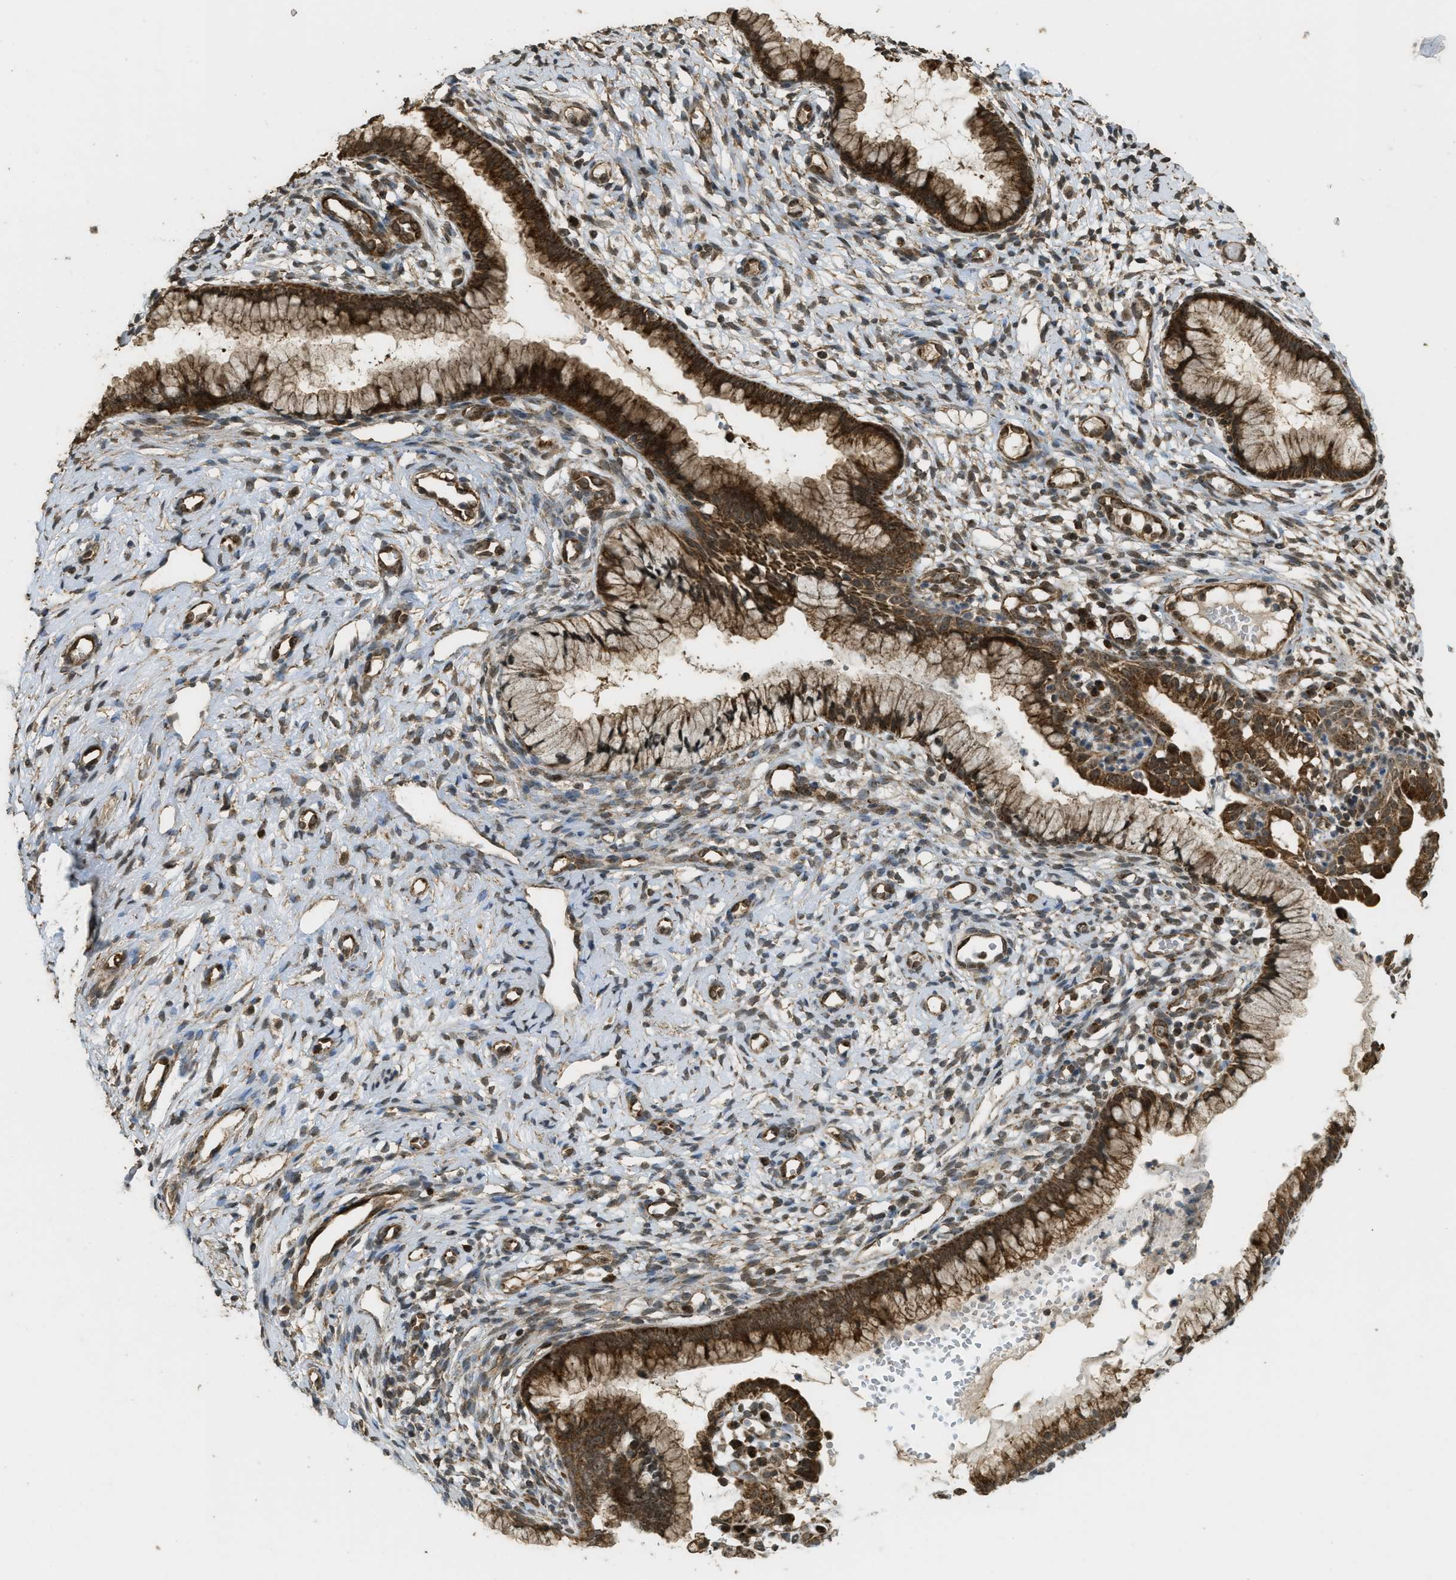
{"staining": {"intensity": "strong", "quantity": ">75%", "location": "cytoplasmic/membranous"}, "tissue": "cervix", "cell_type": "Glandular cells", "image_type": "normal", "snomed": [{"axis": "morphology", "description": "Normal tissue, NOS"}, {"axis": "topography", "description": "Cervix"}], "caption": "Immunohistochemical staining of unremarkable human cervix shows >75% levels of strong cytoplasmic/membranous protein staining in about >75% of glandular cells.", "gene": "CTPS1", "patient": {"sex": "female", "age": 65}}